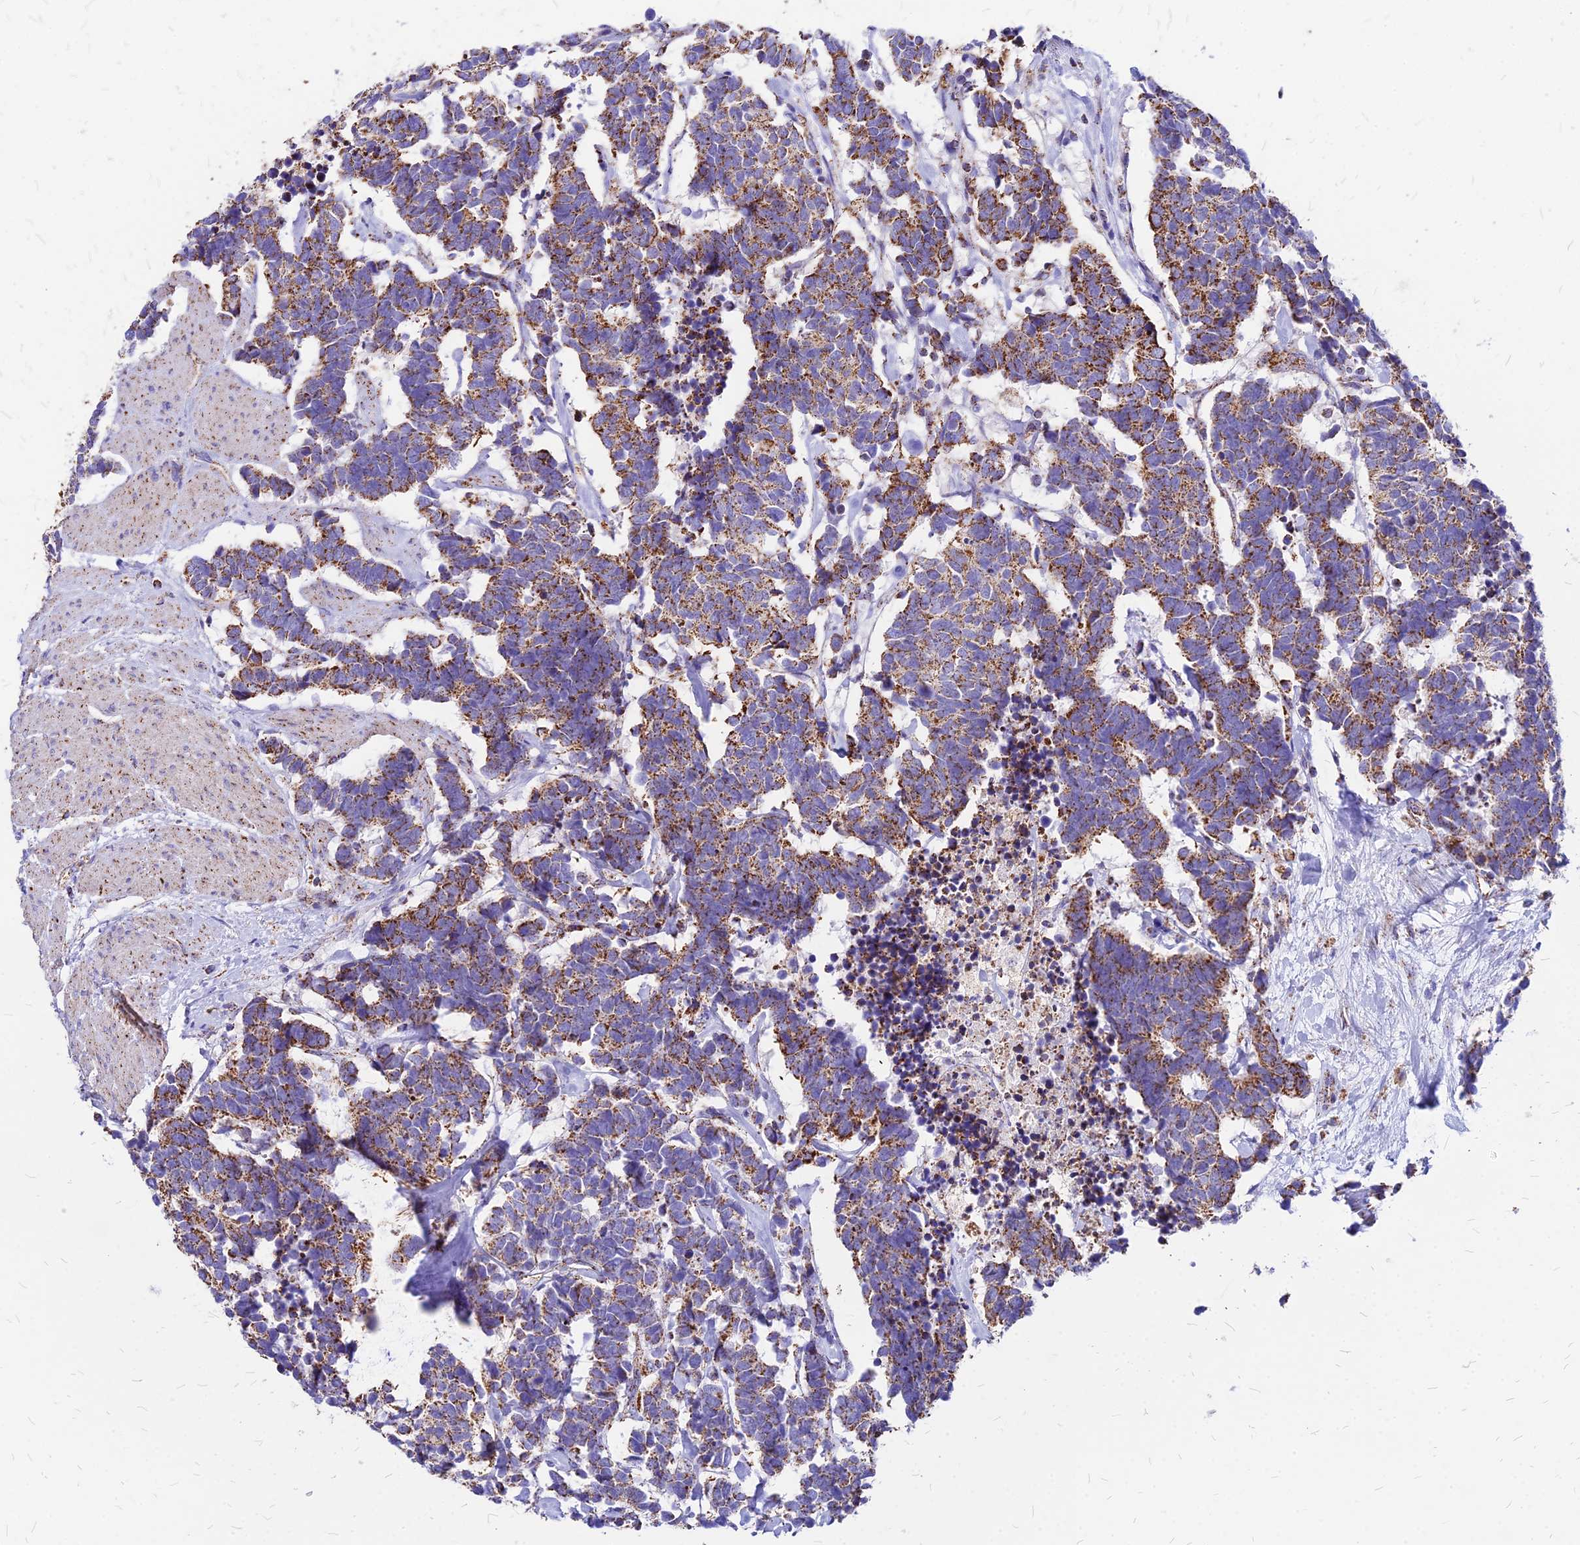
{"staining": {"intensity": "moderate", "quantity": ">75%", "location": "cytoplasmic/membranous"}, "tissue": "carcinoid", "cell_type": "Tumor cells", "image_type": "cancer", "snomed": [{"axis": "morphology", "description": "Carcinoma, NOS"}, {"axis": "morphology", "description": "Carcinoid, malignant, NOS"}, {"axis": "topography", "description": "Urinary bladder"}], "caption": "DAB immunohistochemical staining of carcinoid demonstrates moderate cytoplasmic/membranous protein positivity in approximately >75% of tumor cells. The staining was performed using DAB (3,3'-diaminobenzidine), with brown indicating positive protein expression. Nuclei are stained blue with hematoxylin.", "gene": "DLD", "patient": {"sex": "male", "age": 57}}